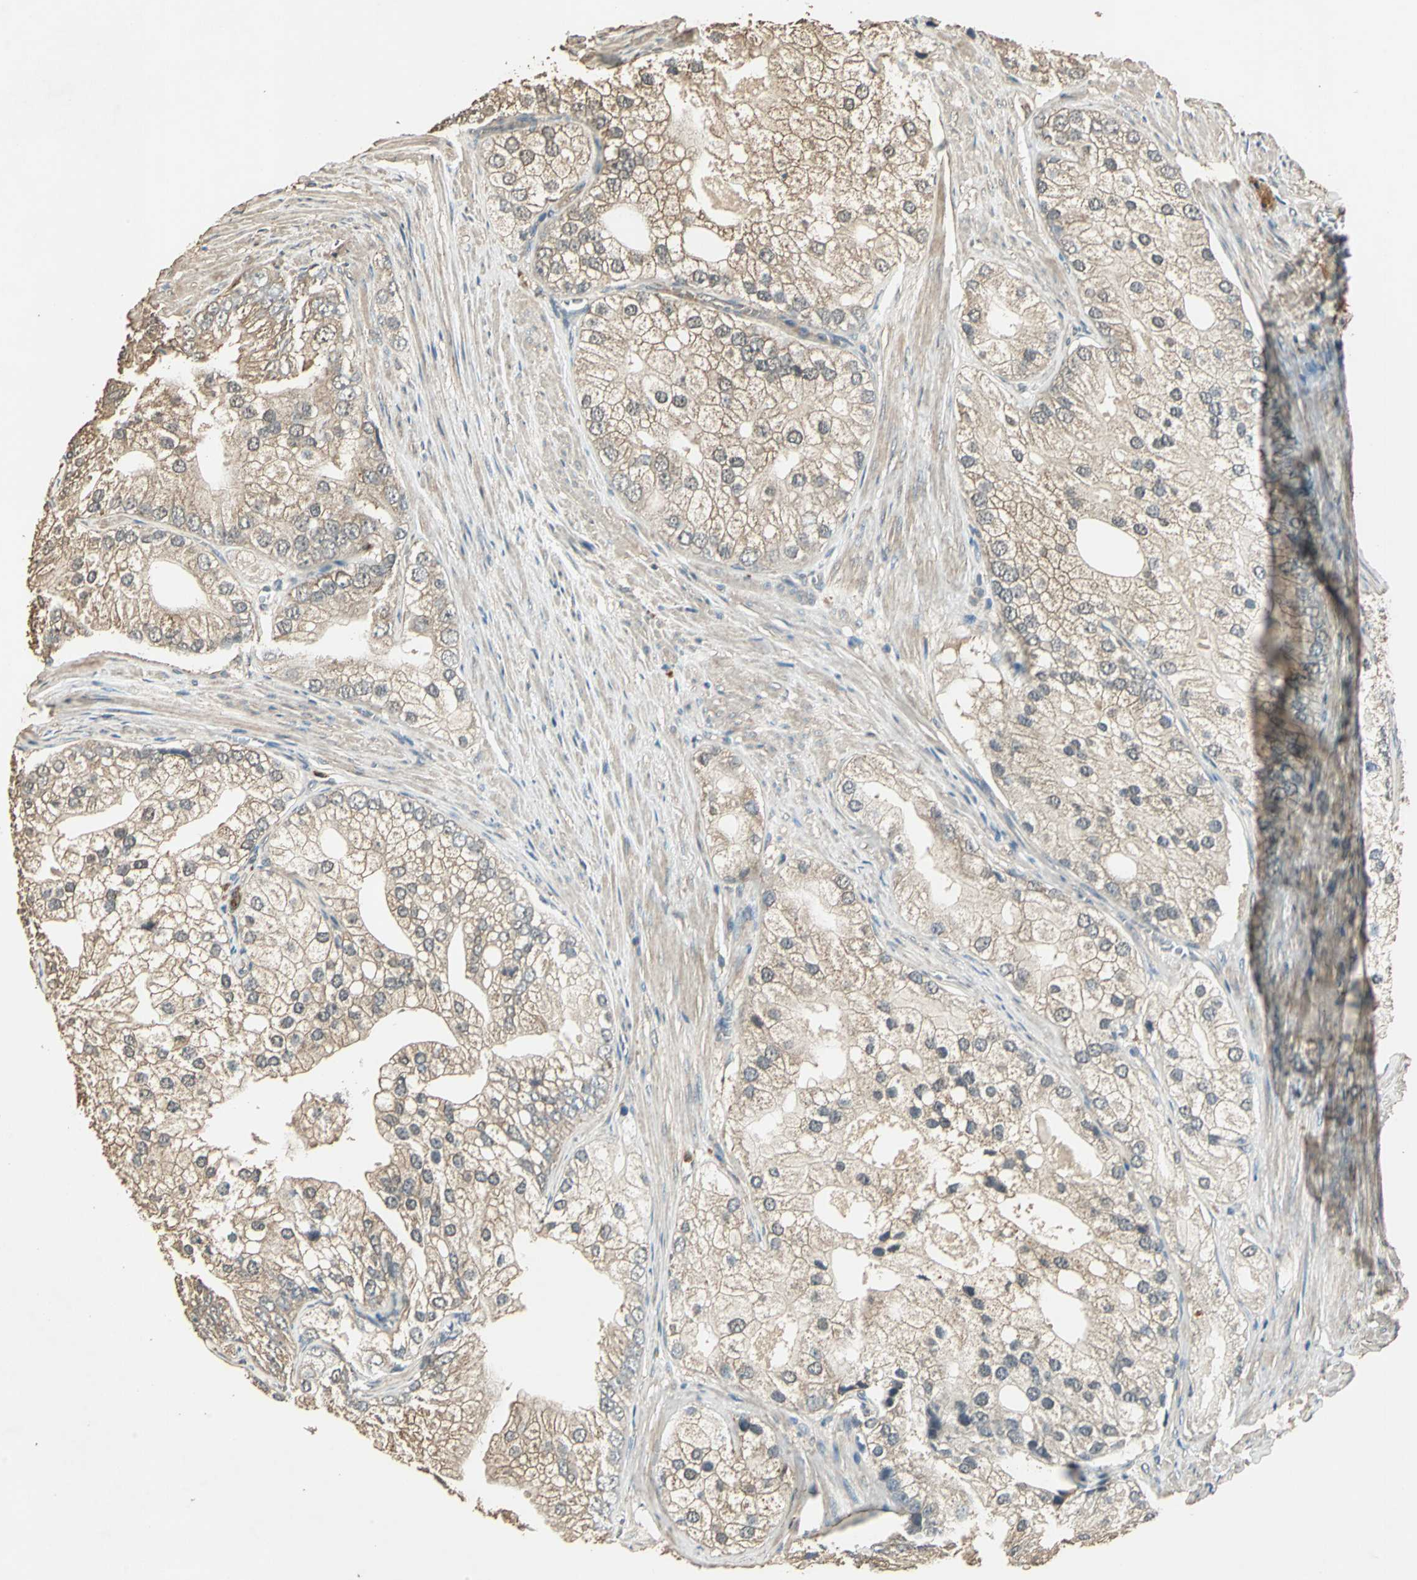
{"staining": {"intensity": "moderate", "quantity": ">75%", "location": "cytoplasmic/membranous"}, "tissue": "prostate cancer", "cell_type": "Tumor cells", "image_type": "cancer", "snomed": [{"axis": "morphology", "description": "Adenocarcinoma, Low grade"}, {"axis": "topography", "description": "Prostate"}], "caption": "Approximately >75% of tumor cells in prostate cancer reveal moderate cytoplasmic/membranous protein expression as visualized by brown immunohistochemical staining.", "gene": "TMPRSS4", "patient": {"sex": "male", "age": 69}}